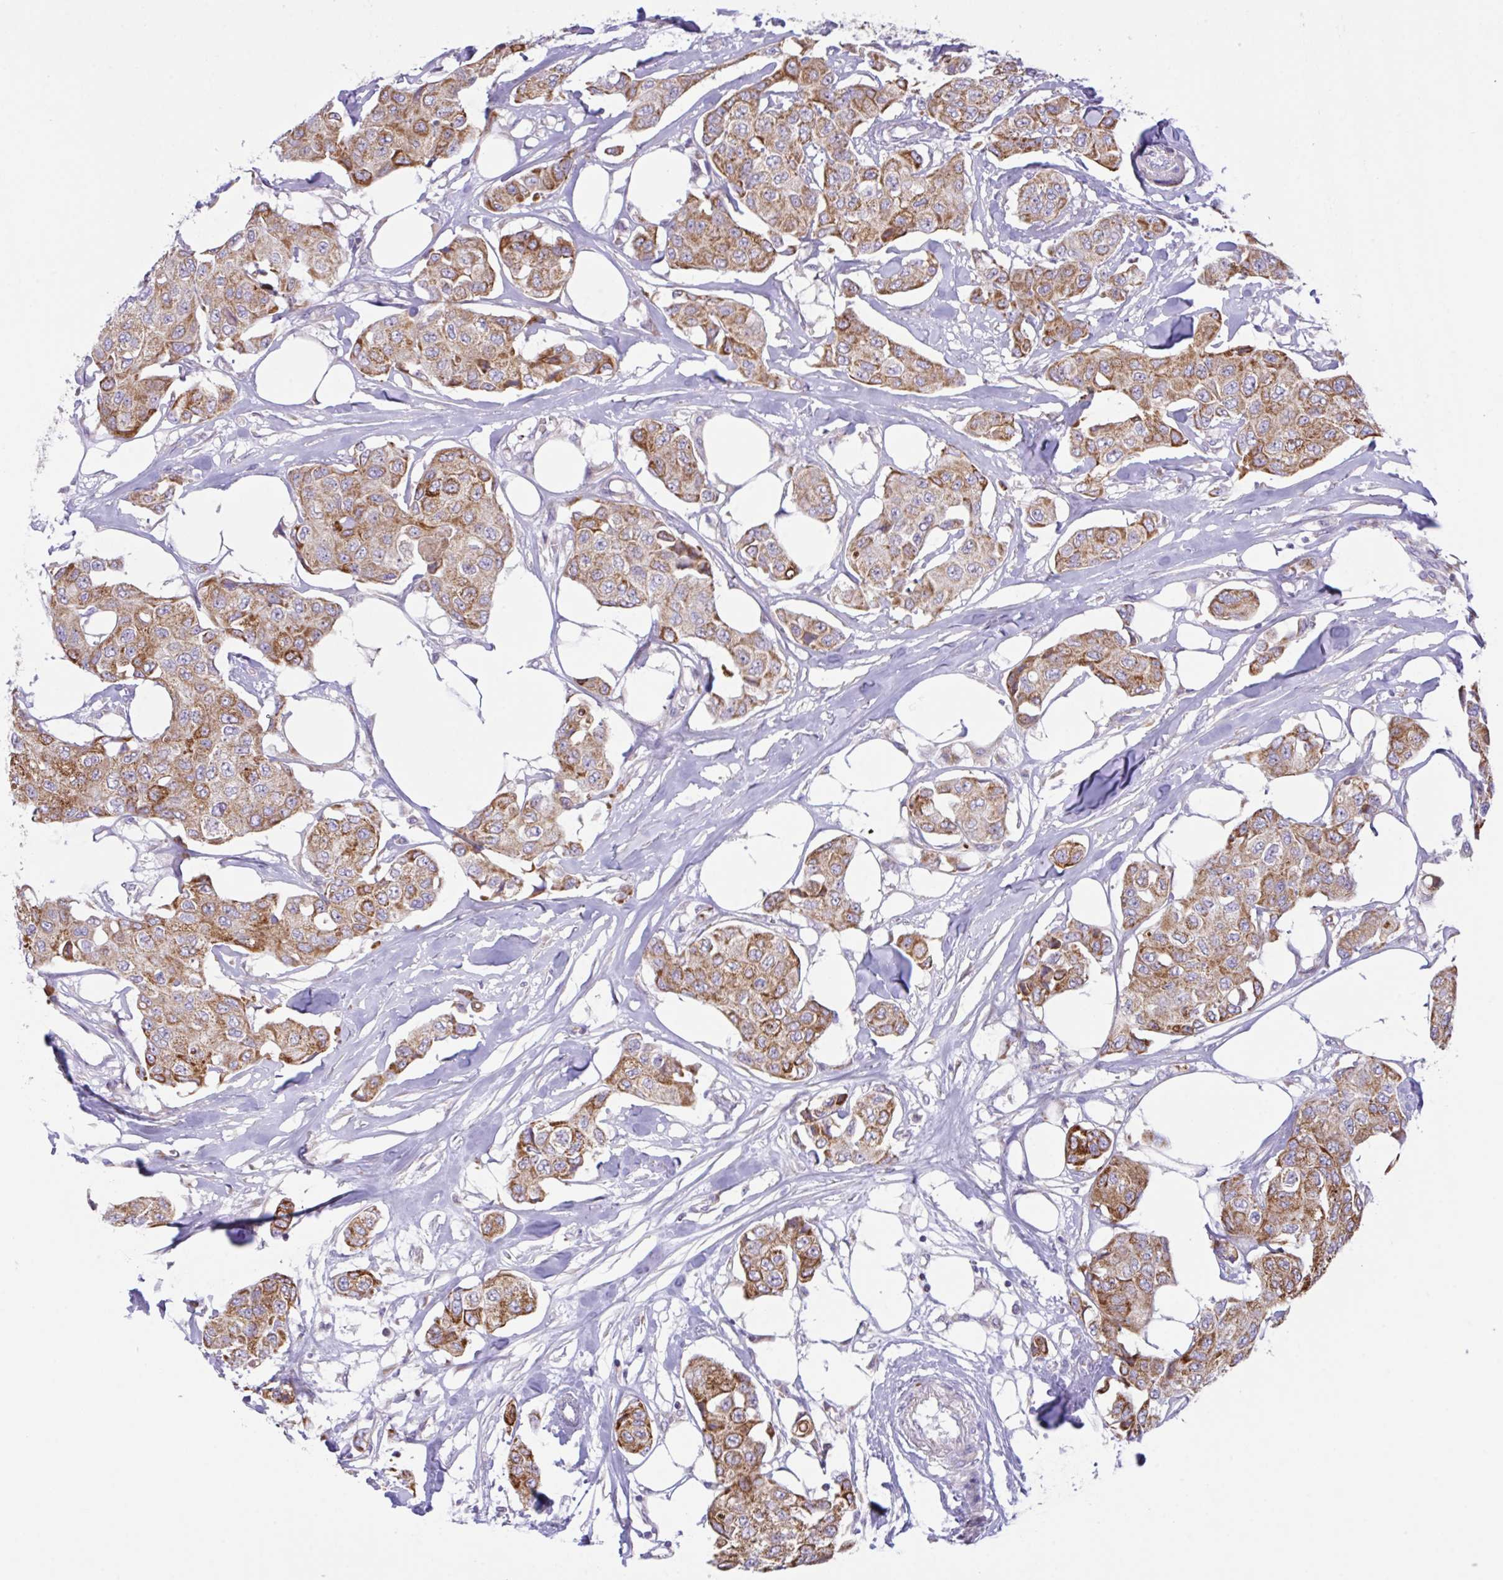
{"staining": {"intensity": "strong", "quantity": ">75%", "location": "cytoplasmic/membranous"}, "tissue": "breast cancer", "cell_type": "Tumor cells", "image_type": "cancer", "snomed": [{"axis": "morphology", "description": "Duct carcinoma"}, {"axis": "topography", "description": "Breast"}, {"axis": "topography", "description": "Lymph node"}], "caption": "Immunohistochemical staining of human intraductal carcinoma (breast) demonstrates high levels of strong cytoplasmic/membranous expression in approximately >75% of tumor cells.", "gene": "CHDH", "patient": {"sex": "female", "age": 80}}